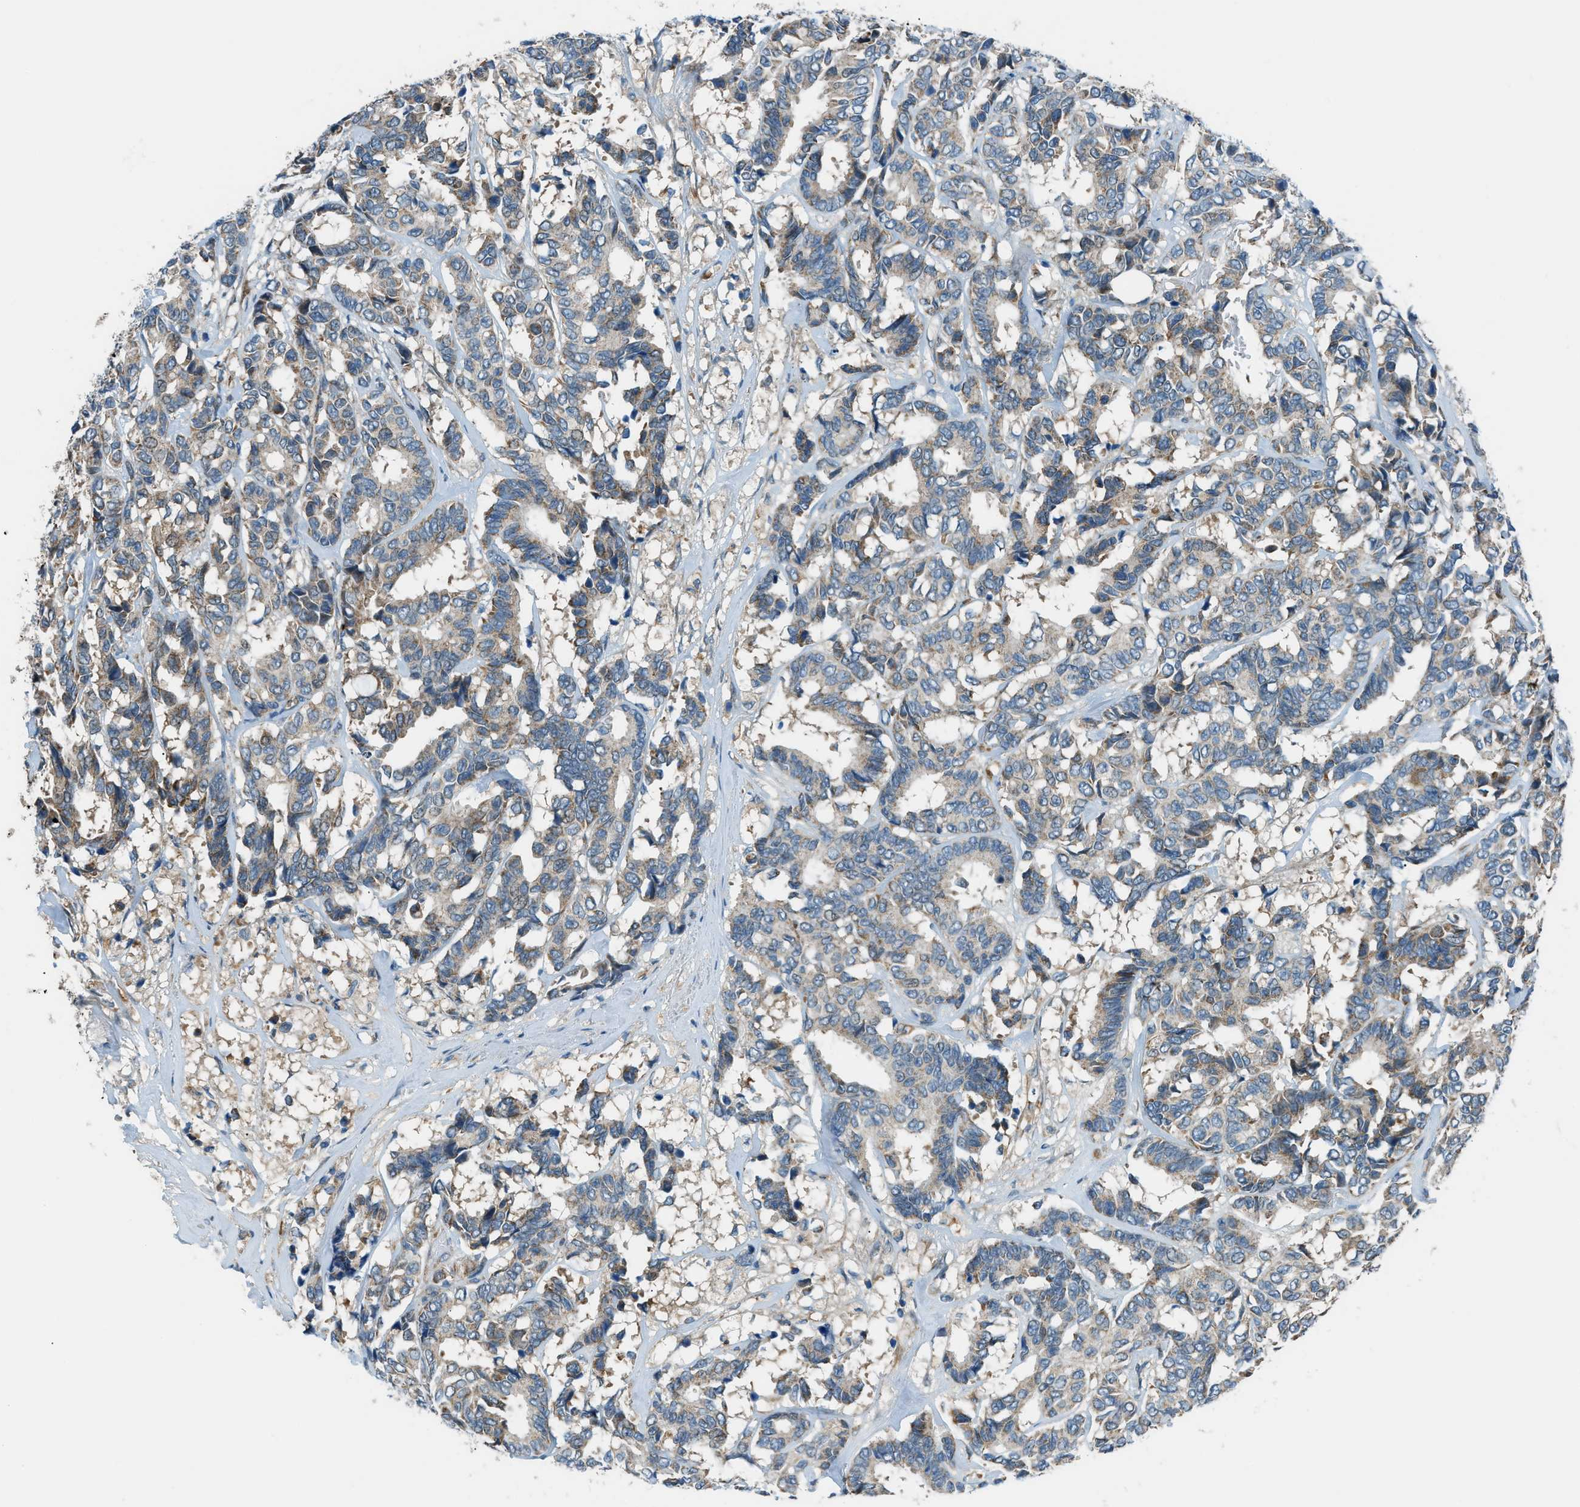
{"staining": {"intensity": "weak", "quantity": ">75%", "location": "cytoplasmic/membranous"}, "tissue": "breast cancer", "cell_type": "Tumor cells", "image_type": "cancer", "snomed": [{"axis": "morphology", "description": "Duct carcinoma"}, {"axis": "topography", "description": "Breast"}], "caption": "Brown immunohistochemical staining in breast invasive ductal carcinoma exhibits weak cytoplasmic/membranous staining in approximately >75% of tumor cells. (DAB IHC, brown staining for protein, blue staining for nuclei).", "gene": "PIGG", "patient": {"sex": "female", "age": 87}}